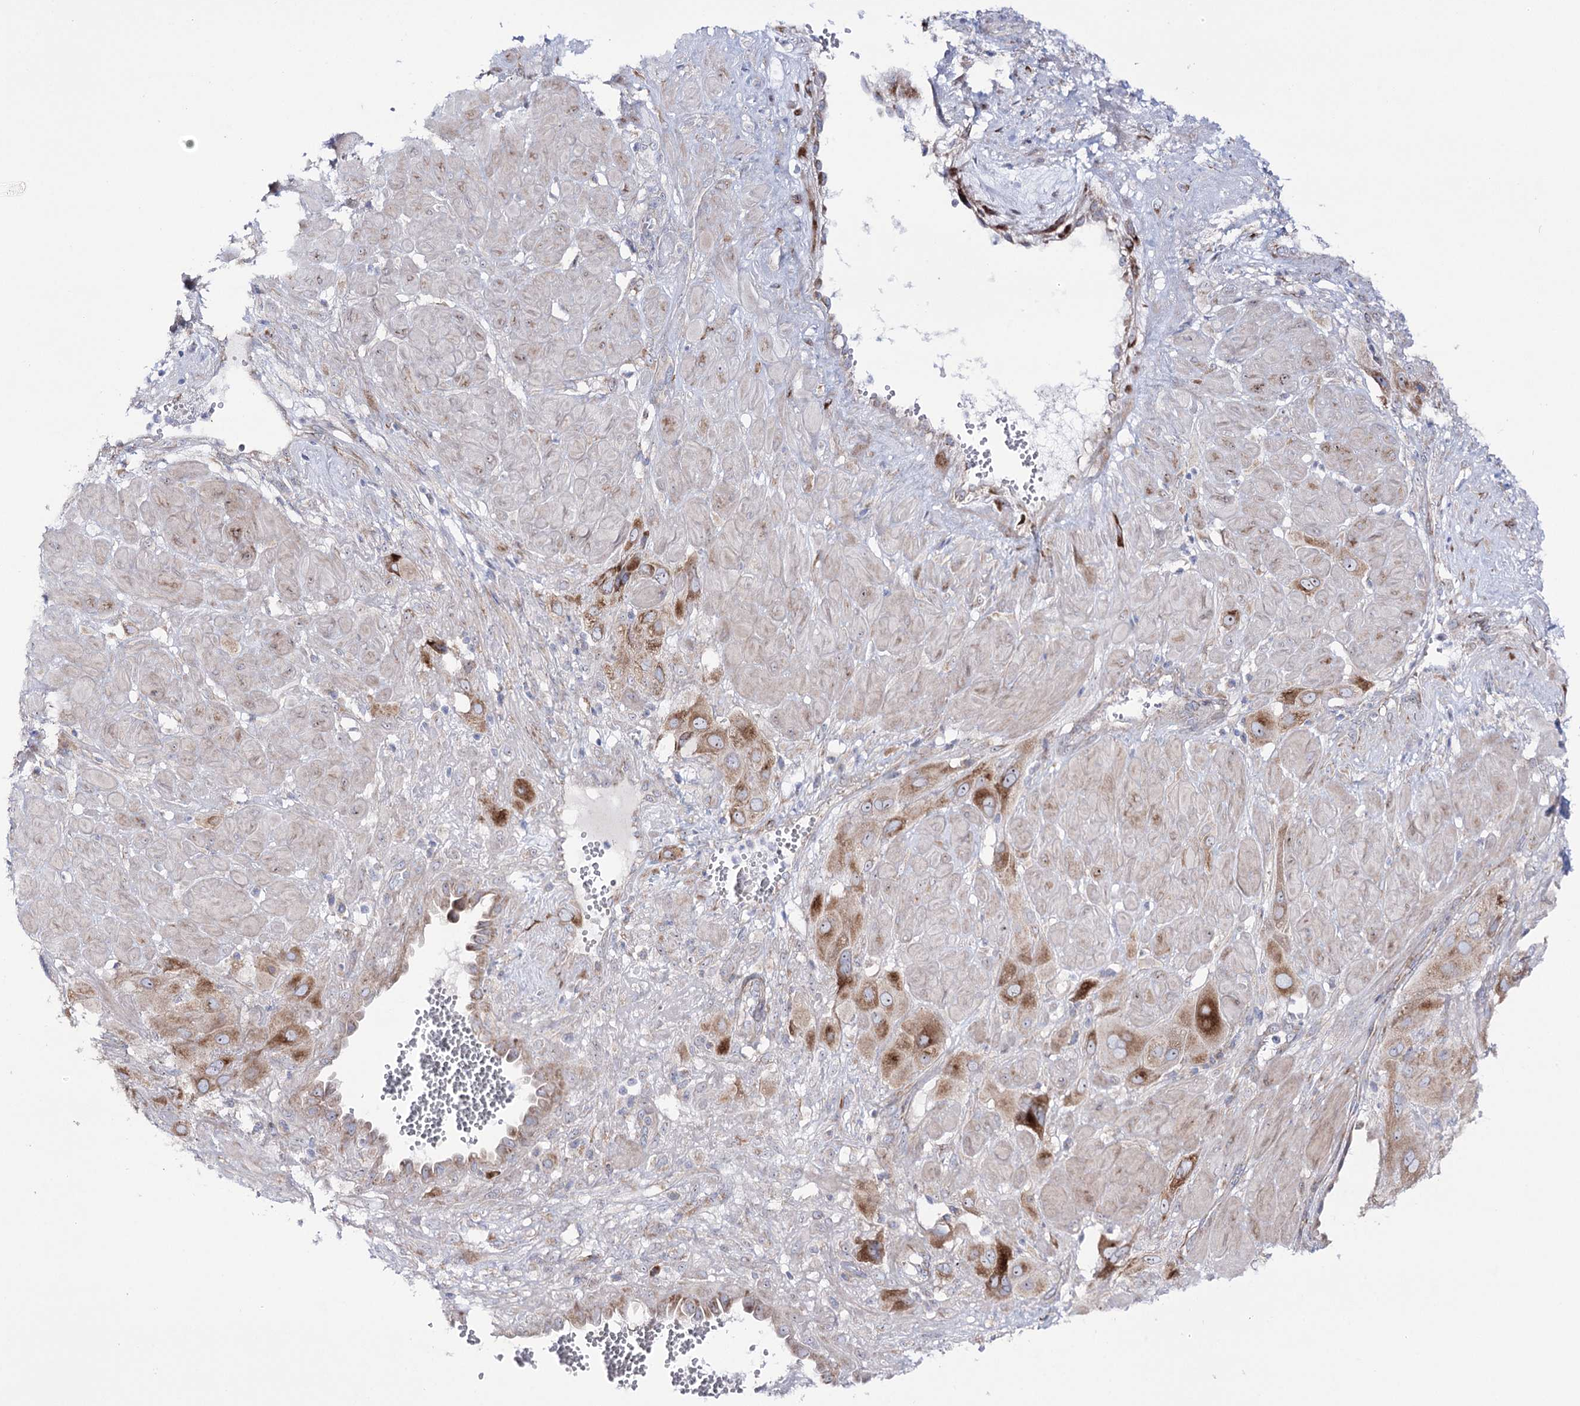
{"staining": {"intensity": "moderate", "quantity": ">75%", "location": "cytoplasmic/membranous"}, "tissue": "cervical cancer", "cell_type": "Tumor cells", "image_type": "cancer", "snomed": [{"axis": "morphology", "description": "Squamous cell carcinoma, NOS"}, {"axis": "topography", "description": "Cervix"}], "caption": "There is medium levels of moderate cytoplasmic/membranous staining in tumor cells of cervical squamous cell carcinoma, as demonstrated by immunohistochemical staining (brown color).", "gene": "METTL5", "patient": {"sex": "female", "age": 34}}